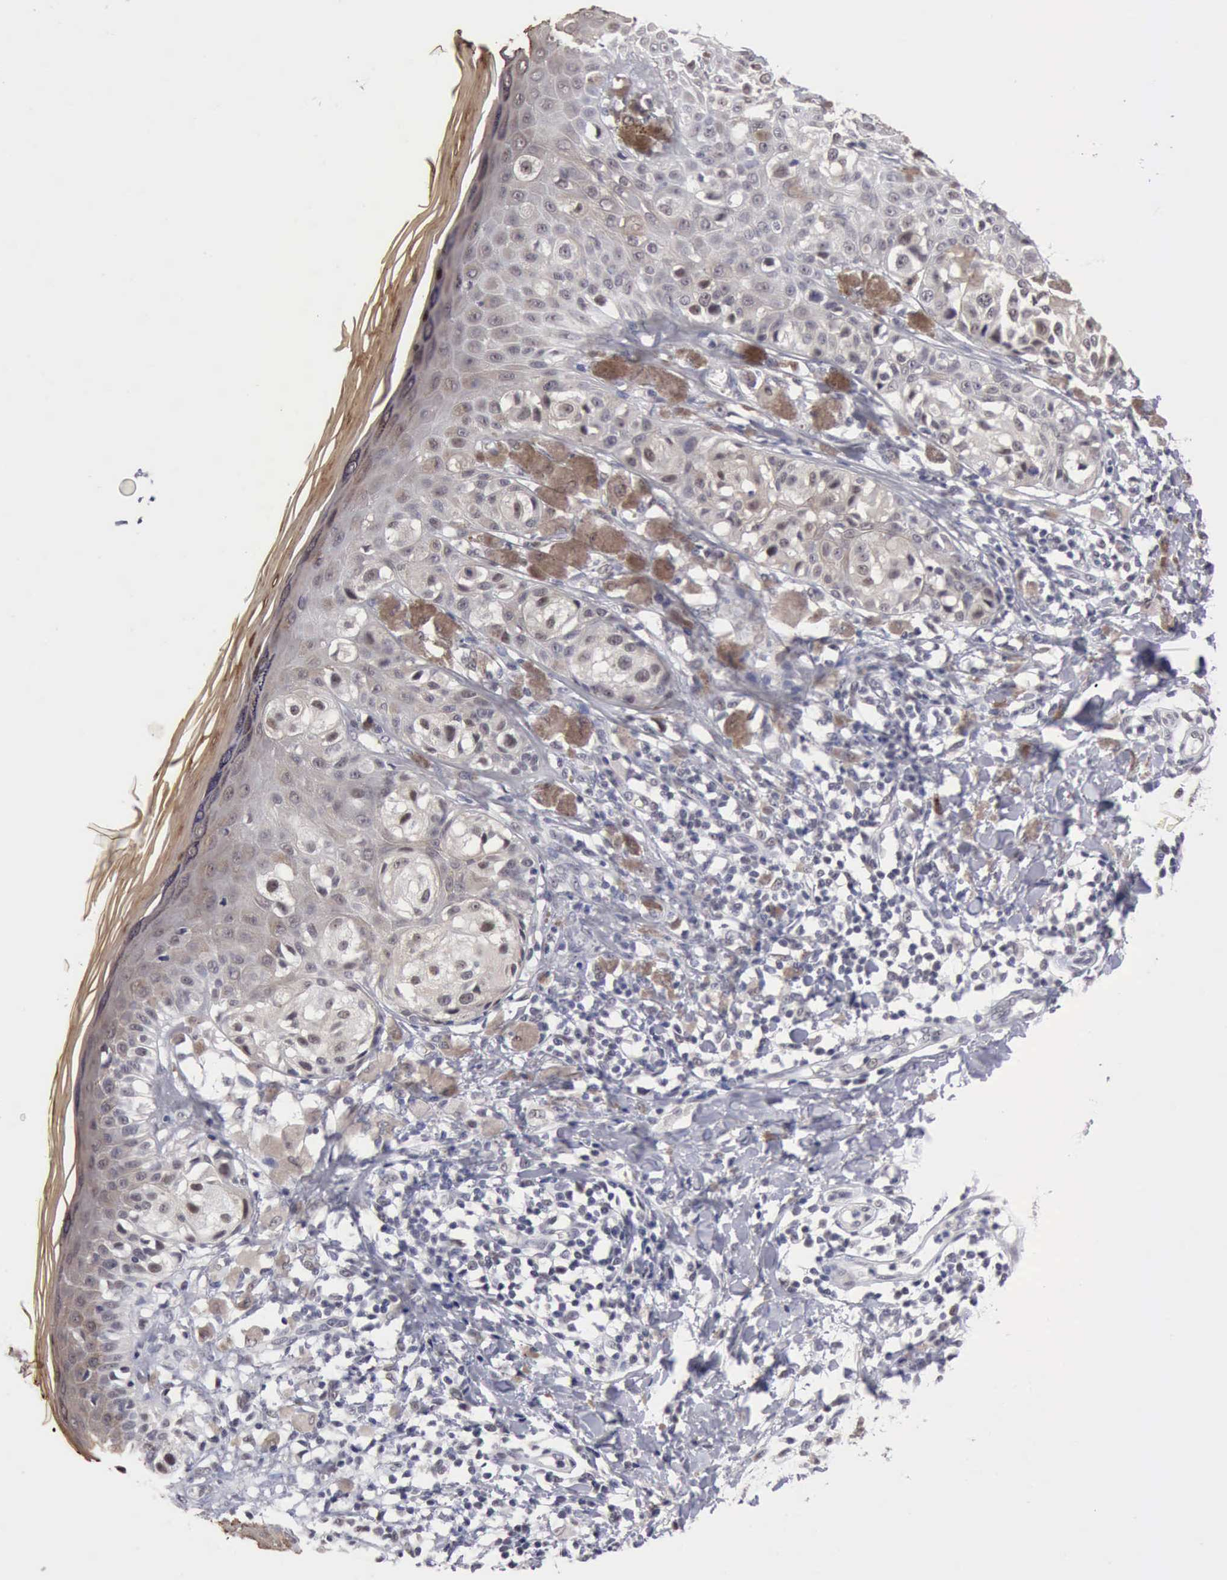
{"staining": {"intensity": "negative", "quantity": "none", "location": "none"}, "tissue": "melanoma", "cell_type": "Tumor cells", "image_type": "cancer", "snomed": [{"axis": "morphology", "description": "Malignant melanoma, NOS"}, {"axis": "topography", "description": "Skin"}], "caption": "This is an immunohistochemistry micrograph of human malignant melanoma. There is no staining in tumor cells.", "gene": "TAF1", "patient": {"sex": "female", "age": 55}}